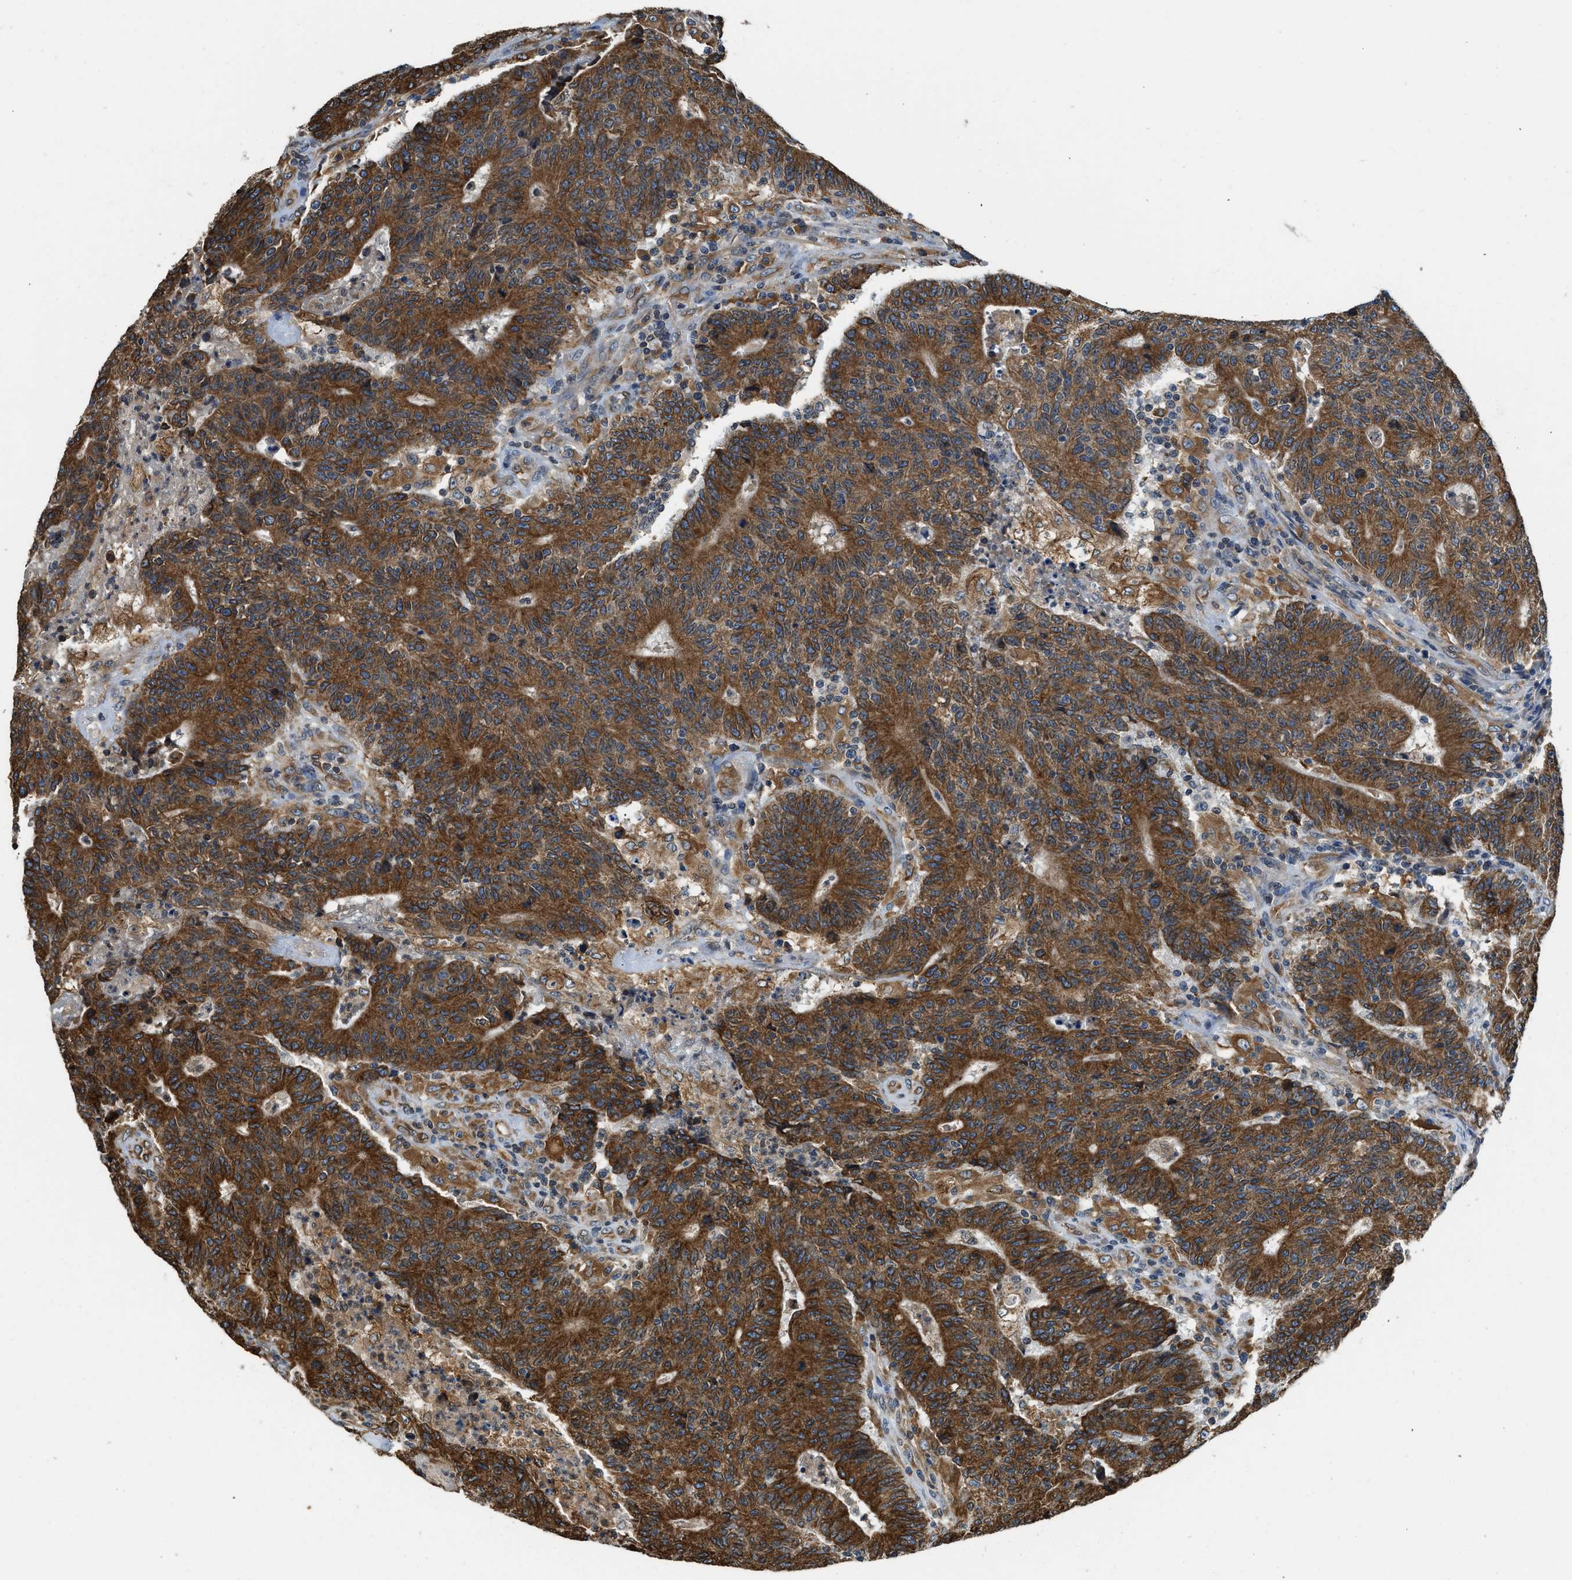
{"staining": {"intensity": "strong", "quantity": ">75%", "location": "cytoplasmic/membranous"}, "tissue": "colorectal cancer", "cell_type": "Tumor cells", "image_type": "cancer", "snomed": [{"axis": "morphology", "description": "Normal tissue, NOS"}, {"axis": "morphology", "description": "Adenocarcinoma, NOS"}, {"axis": "topography", "description": "Colon"}], "caption": "Tumor cells show high levels of strong cytoplasmic/membranous positivity in approximately >75% of cells in human colorectal cancer (adenocarcinoma).", "gene": "BCAP31", "patient": {"sex": "female", "age": 75}}